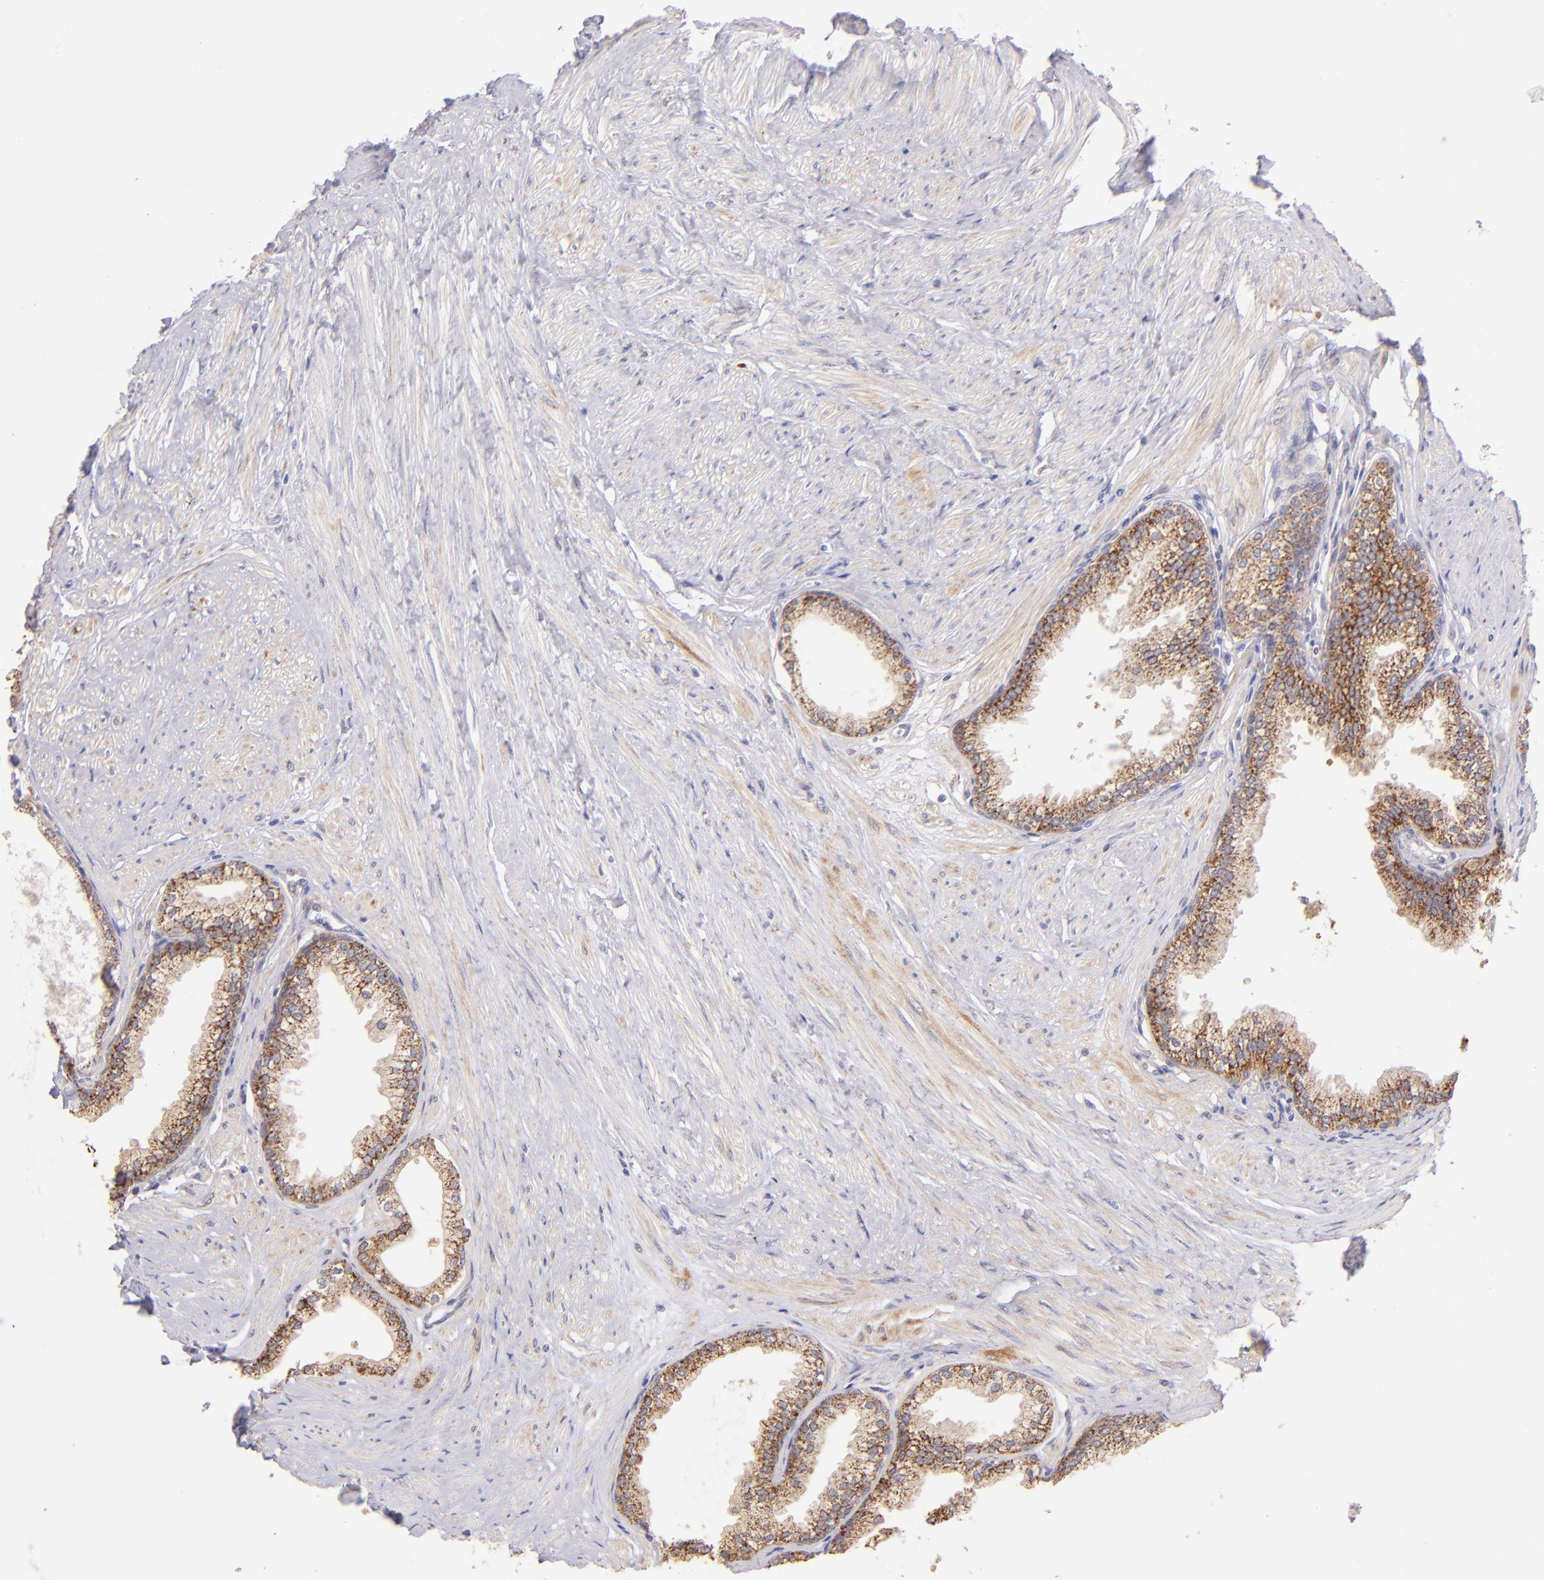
{"staining": {"intensity": "weak", "quantity": ">75%", "location": "cytoplasmic/membranous"}, "tissue": "prostate", "cell_type": "Glandular cells", "image_type": "normal", "snomed": [{"axis": "morphology", "description": "Normal tissue, NOS"}, {"axis": "topography", "description": "Prostate"}], "caption": "Normal prostate was stained to show a protein in brown. There is low levels of weak cytoplasmic/membranous expression in approximately >75% of glandular cells. (DAB (3,3'-diaminobenzidine) IHC, brown staining for protein, blue staining for nuclei).", "gene": "SH2D4A", "patient": {"sex": "male", "age": 64}}